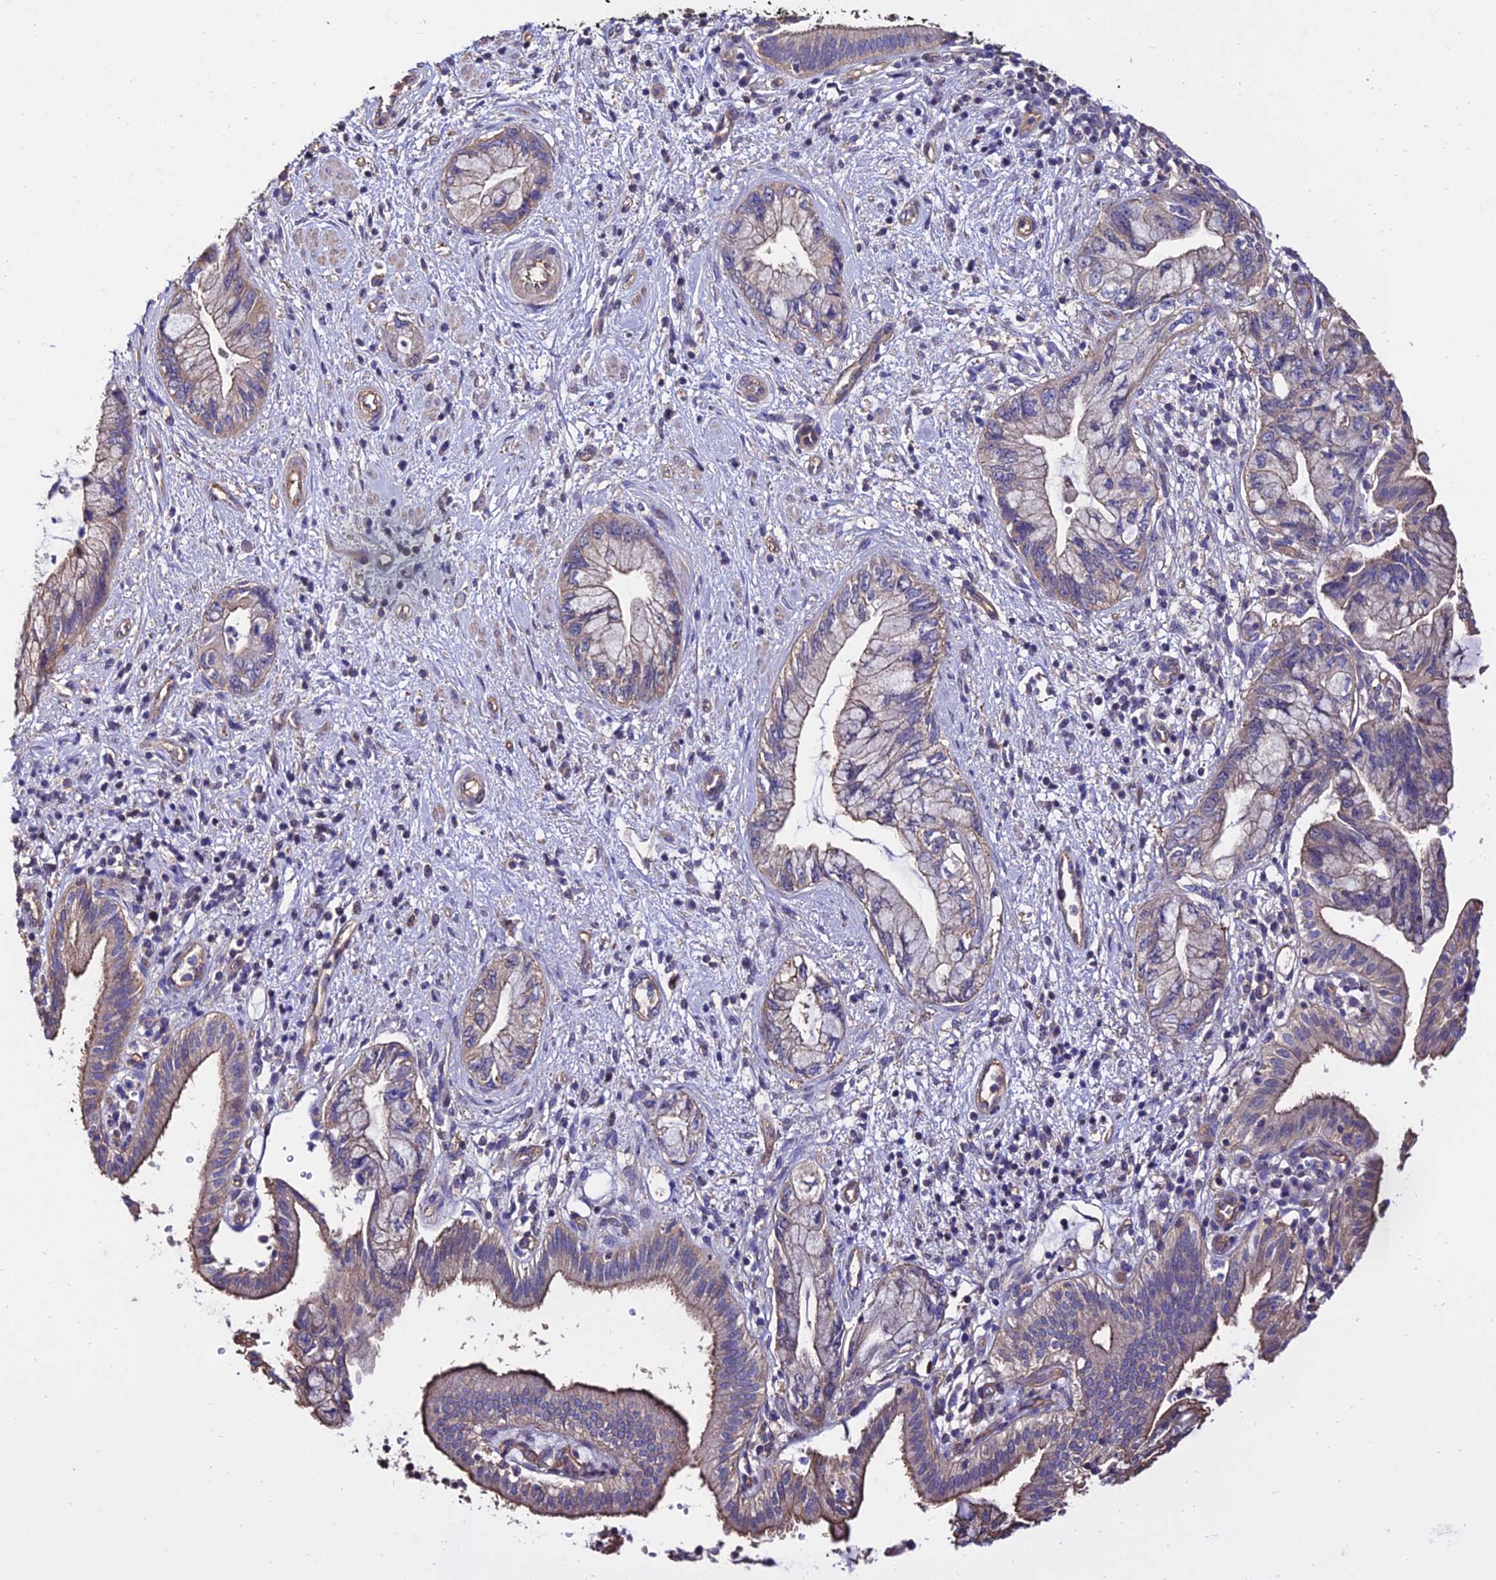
{"staining": {"intensity": "weak", "quantity": "<25%", "location": "cytoplasmic/membranous"}, "tissue": "pancreatic cancer", "cell_type": "Tumor cells", "image_type": "cancer", "snomed": [{"axis": "morphology", "description": "Adenocarcinoma, NOS"}, {"axis": "topography", "description": "Pancreas"}], "caption": "IHC of pancreatic adenocarcinoma displays no expression in tumor cells.", "gene": "CALM2", "patient": {"sex": "female", "age": 73}}